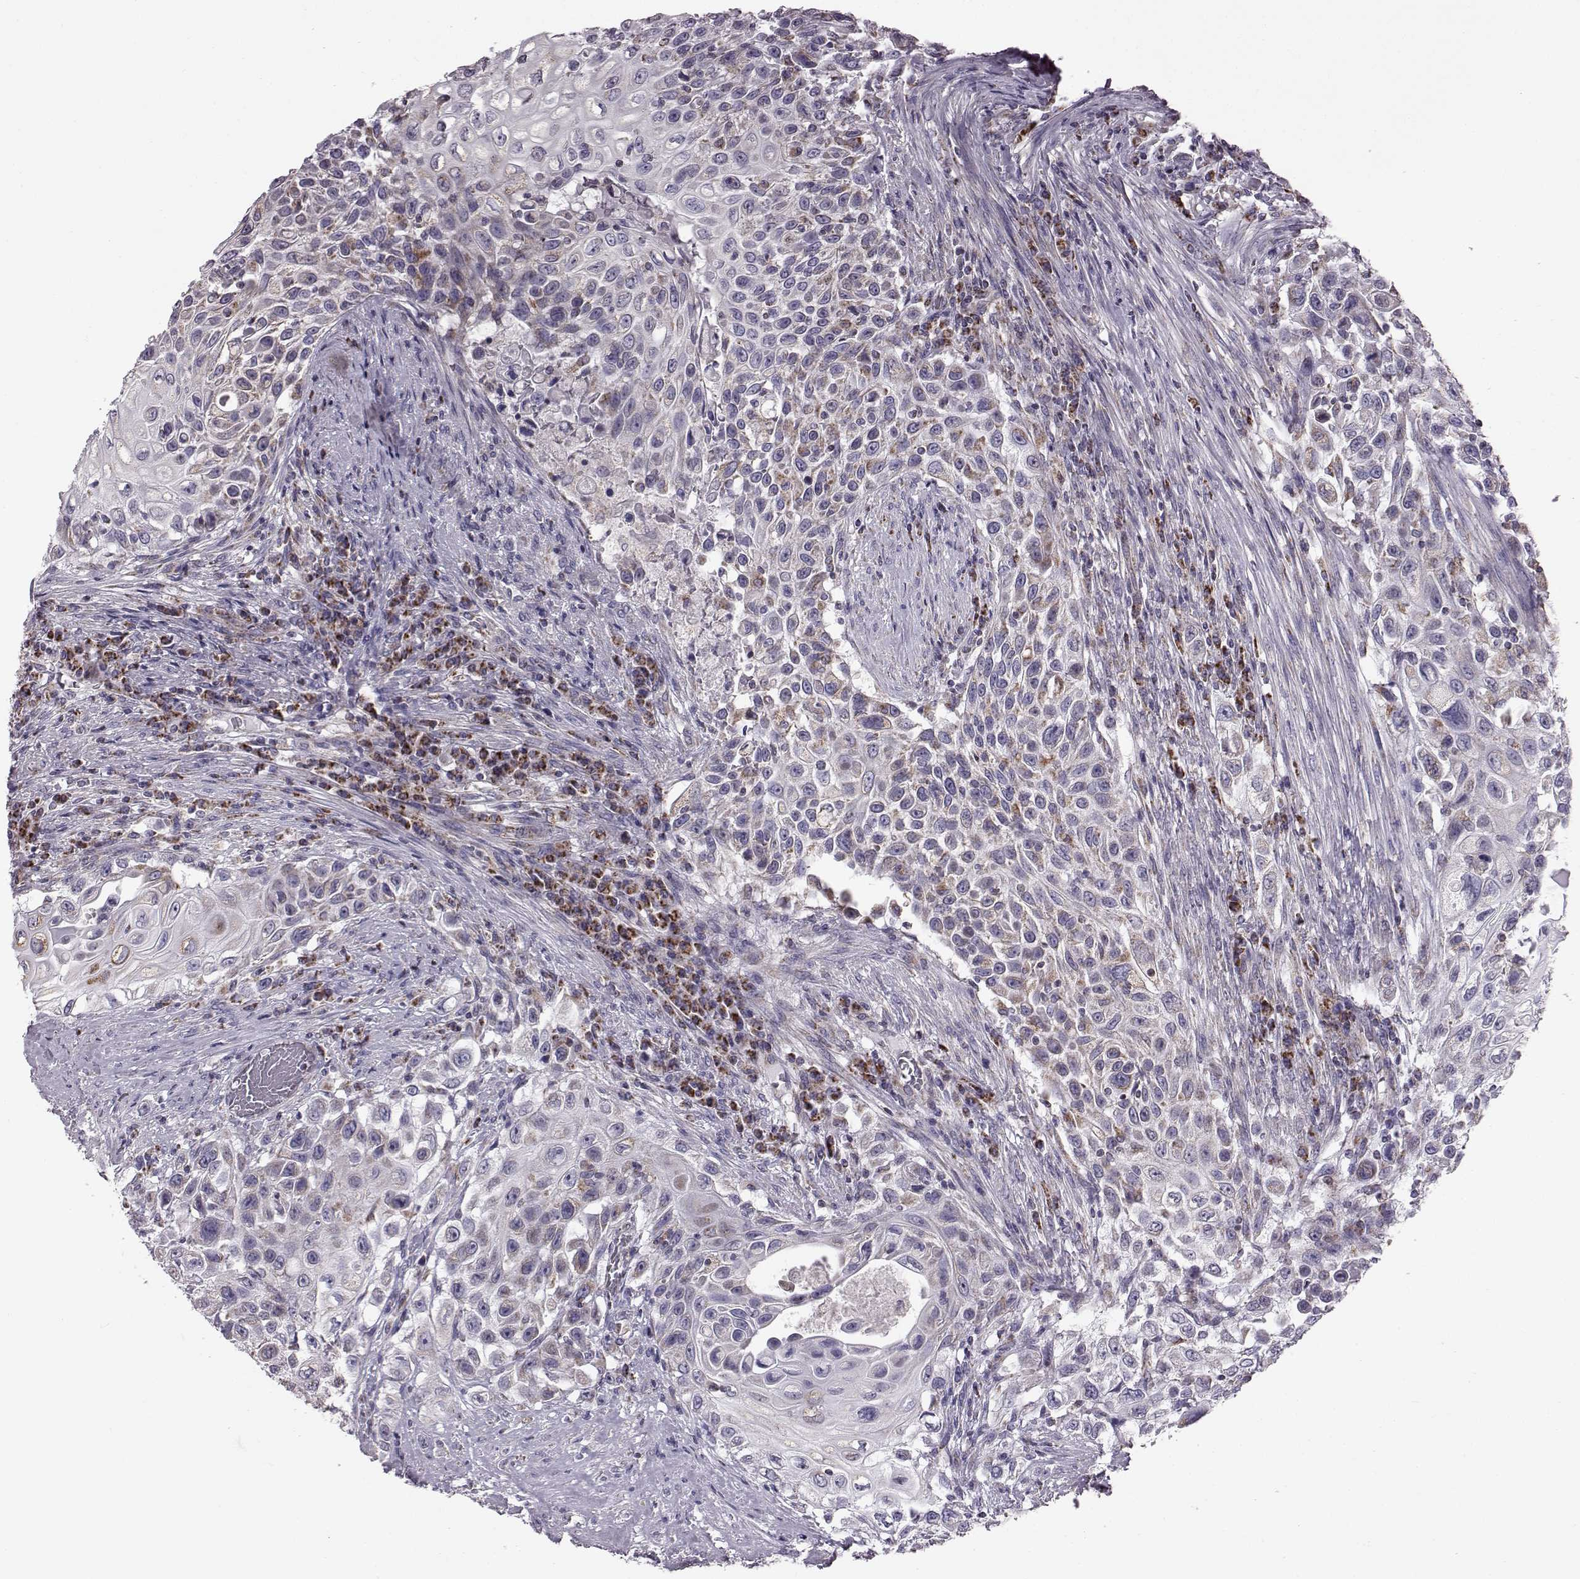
{"staining": {"intensity": "weak", "quantity": "<25%", "location": "cytoplasmic/membranous"}, "tissue": "urothelial cancer", "cell_type": "Tumor cells", "image_type": "cancer", "snomed": [{"axis": "morphology", "description": "Urothelial carcinoma, High grade"}, {"axis": "topography", "description": "Urinary bladder"}], "caption": "A high-resolution histopathology image shows immunohistochemistry staining of urothelial carcinoma (high-grade), which exhibits no significant expression in tumor cells.", "gene": "FAM8A1", "patient": {"sex": "female", "age": 56}}